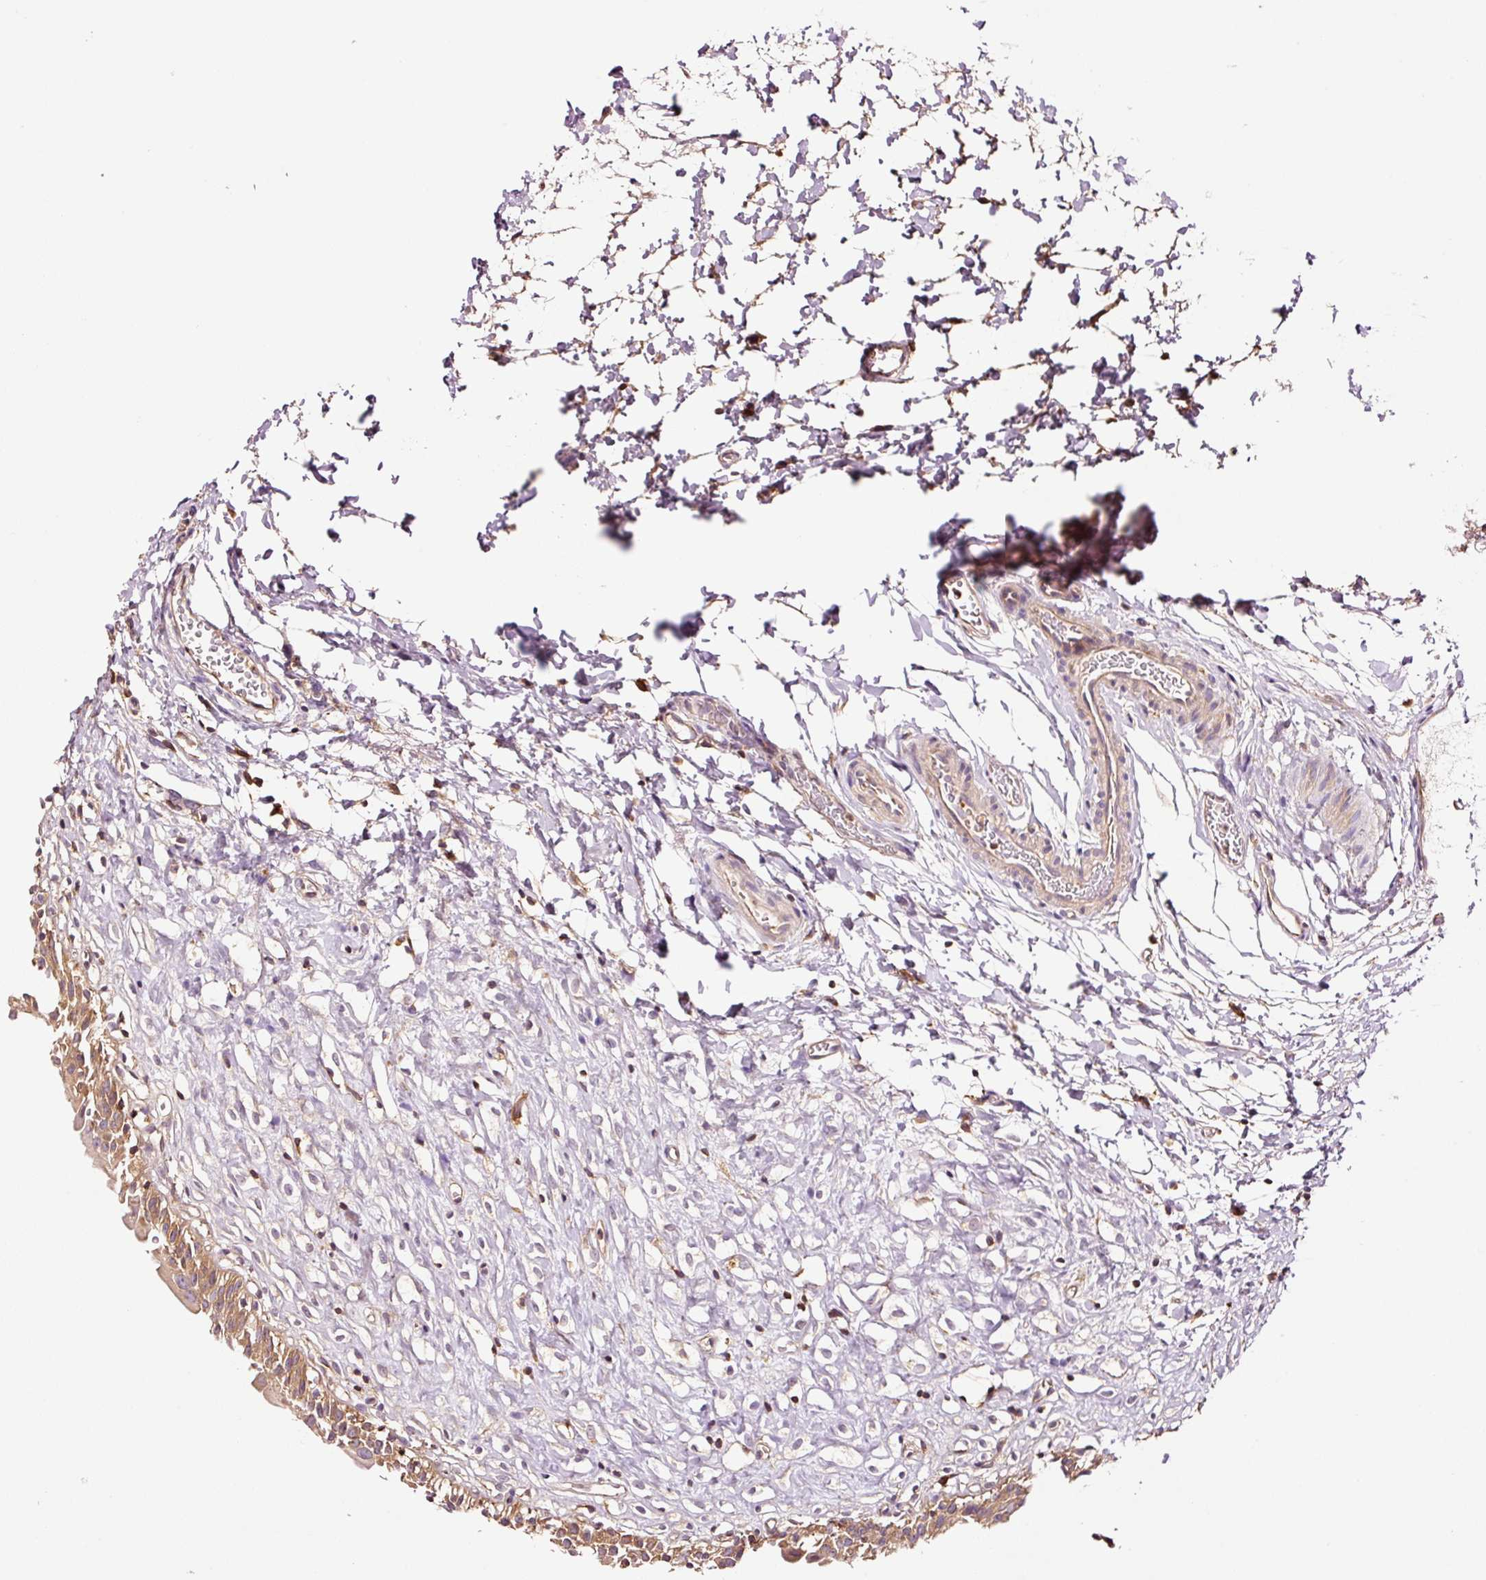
{"staining": {"intensity": "moderate", "quantity": ">75%", "location": "cytoplasmic/membranous"}, "tissue": "urinary bladder", "cell_type": "Urothelial cells", "image_type": "normal", "snomed": [{"axis": "morphology", "description": "Normal tissue, NOS"}, {"axis": "topography", "description": "Urinary bladder"}], "caption": "The image displays immunohistochemical staining of benign urinary bladder. There is moderate cytoplasmic/membranous expression is identified in about >75% of urothelial cells.", "gene": "METAP1", "patient": {"sex": "male", "age": 51}}